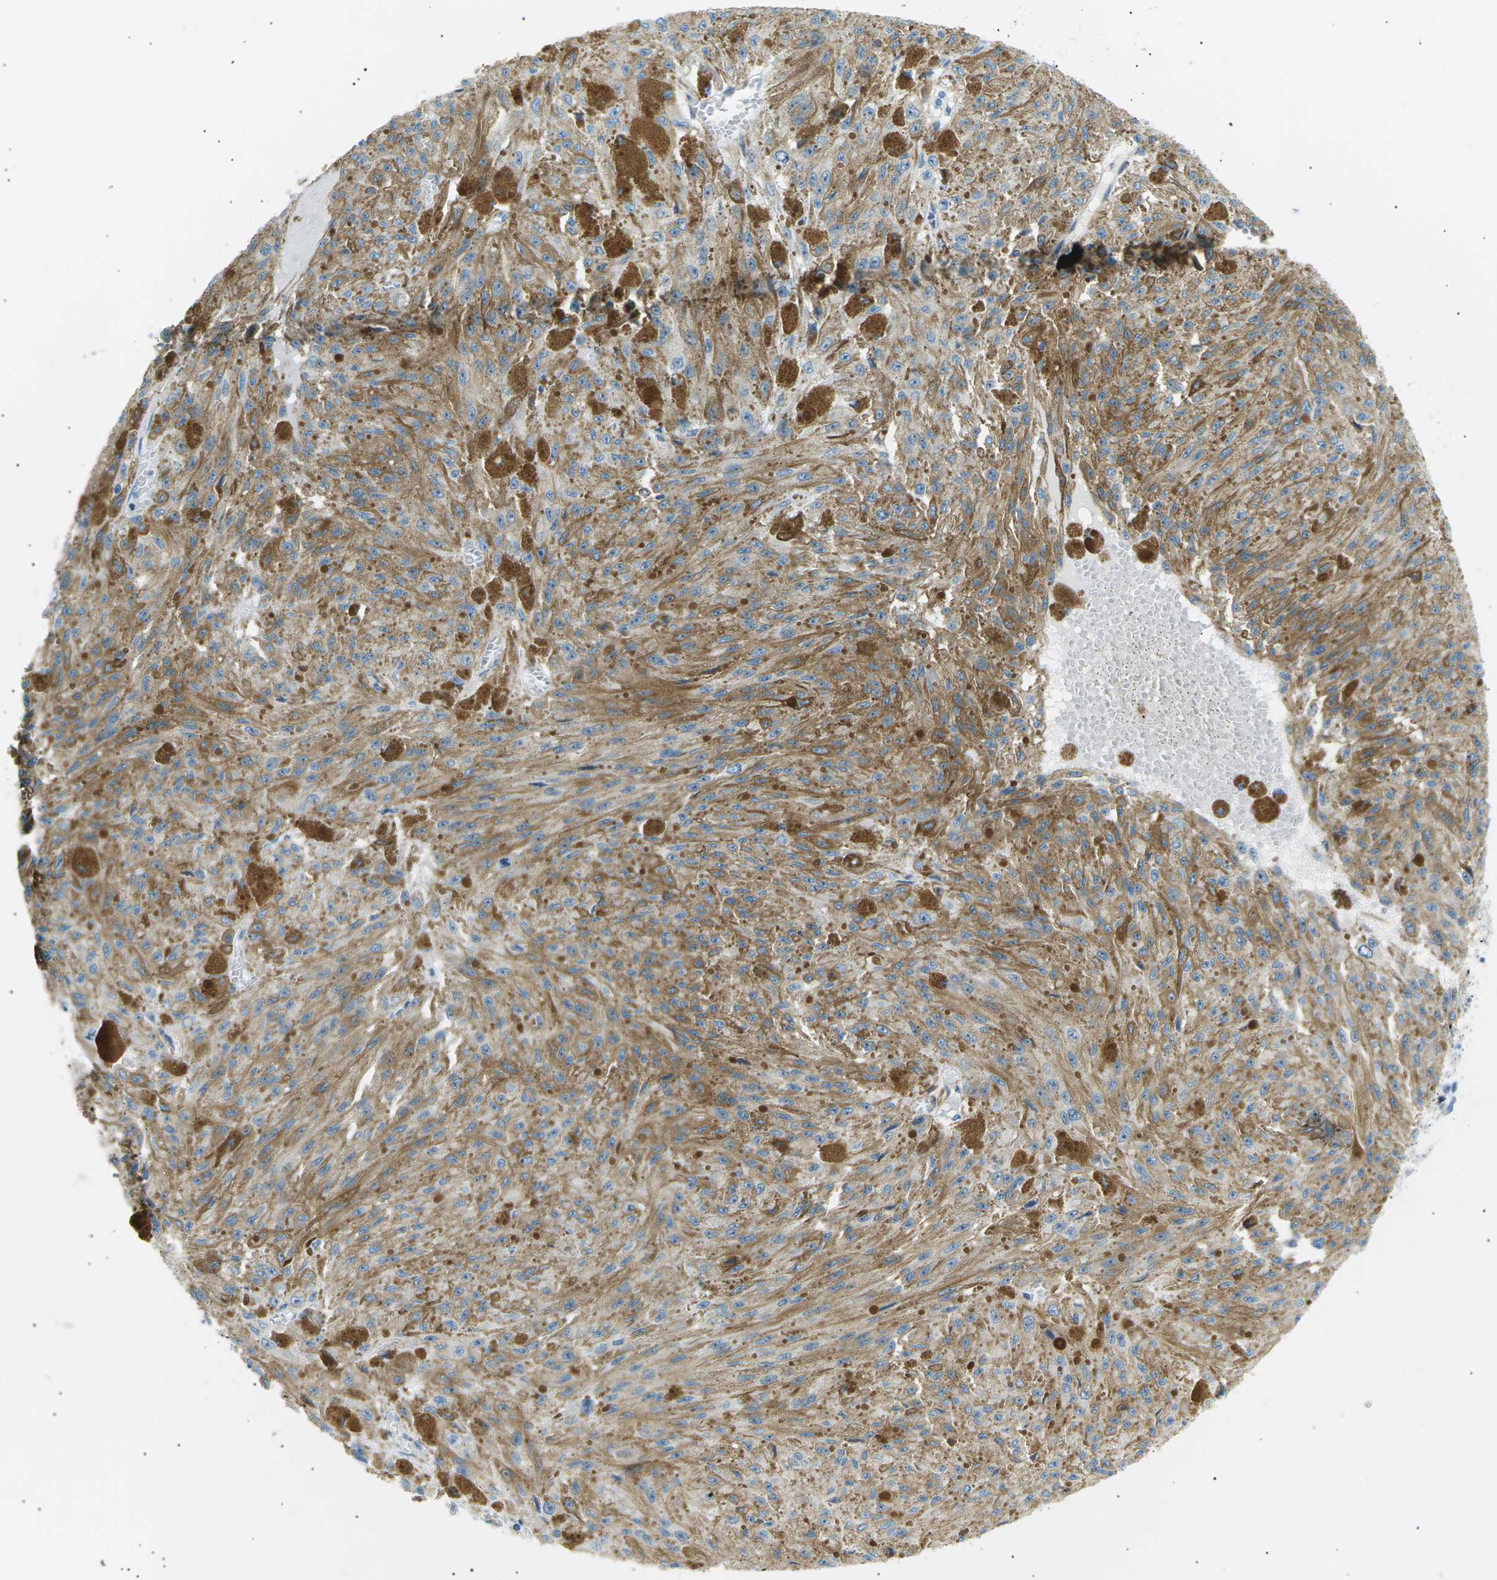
{"staining": {"intensity": "moderate", "quantity": "25%-75%", "location": "cytoplasmic/membranous"}, "tissue": "melanoma", "cell_type": "Tumor cells", "image_type": "cancer", "snomed": [{"axis": "morphology", "description": "Malignant melanoma, NOS"}, {"axis": "topography", "description": "Other"}], "caption": "Malignant melanoma was stained to show a protein in brown. There is medium levels of moderate cytoplasmic/membranous positivity in about 25%-75% of tumor cells.", "gene": "SEPTIN5", "patient": {"sex": "male", "age": 79}}